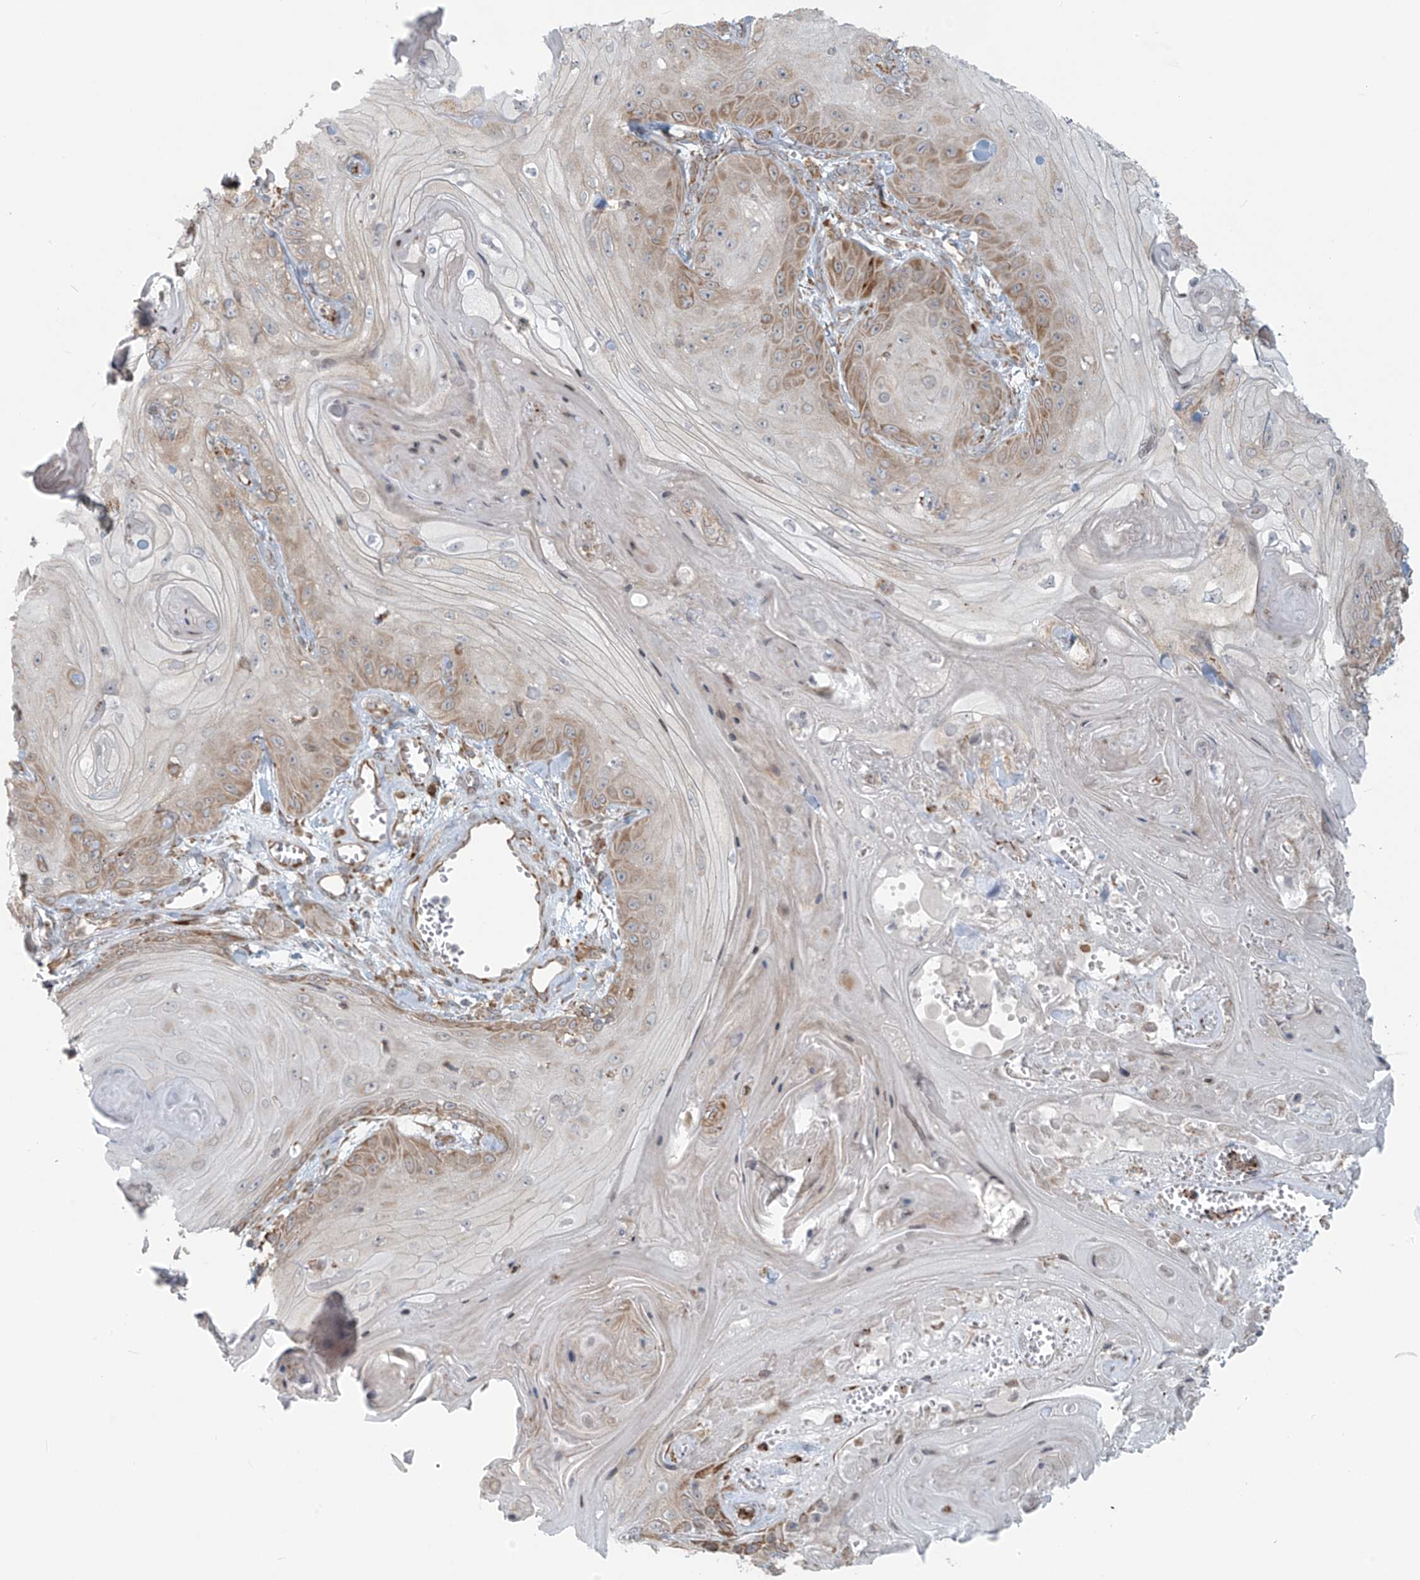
{"staining": {"intensity": "moderate", "quantity": "25%-75%", "location": "cytoplasmic/membranous"}, "tissue": "skin cancer", "cell_type": "Tumor cells", "image_type": "cancer", "snomed": [{"axis": "morphology", "description": "Squamous cell carcinoma, NOS"}, {"axis": "topography", "description": "Skin"}], "caption": "Human squamous cell carcinoma (skin) stained with a protein marker demonstrates moderate staining in tumor cells.", "gene": "KATNIP", "patient": {"sex": "male", "age": 74}}